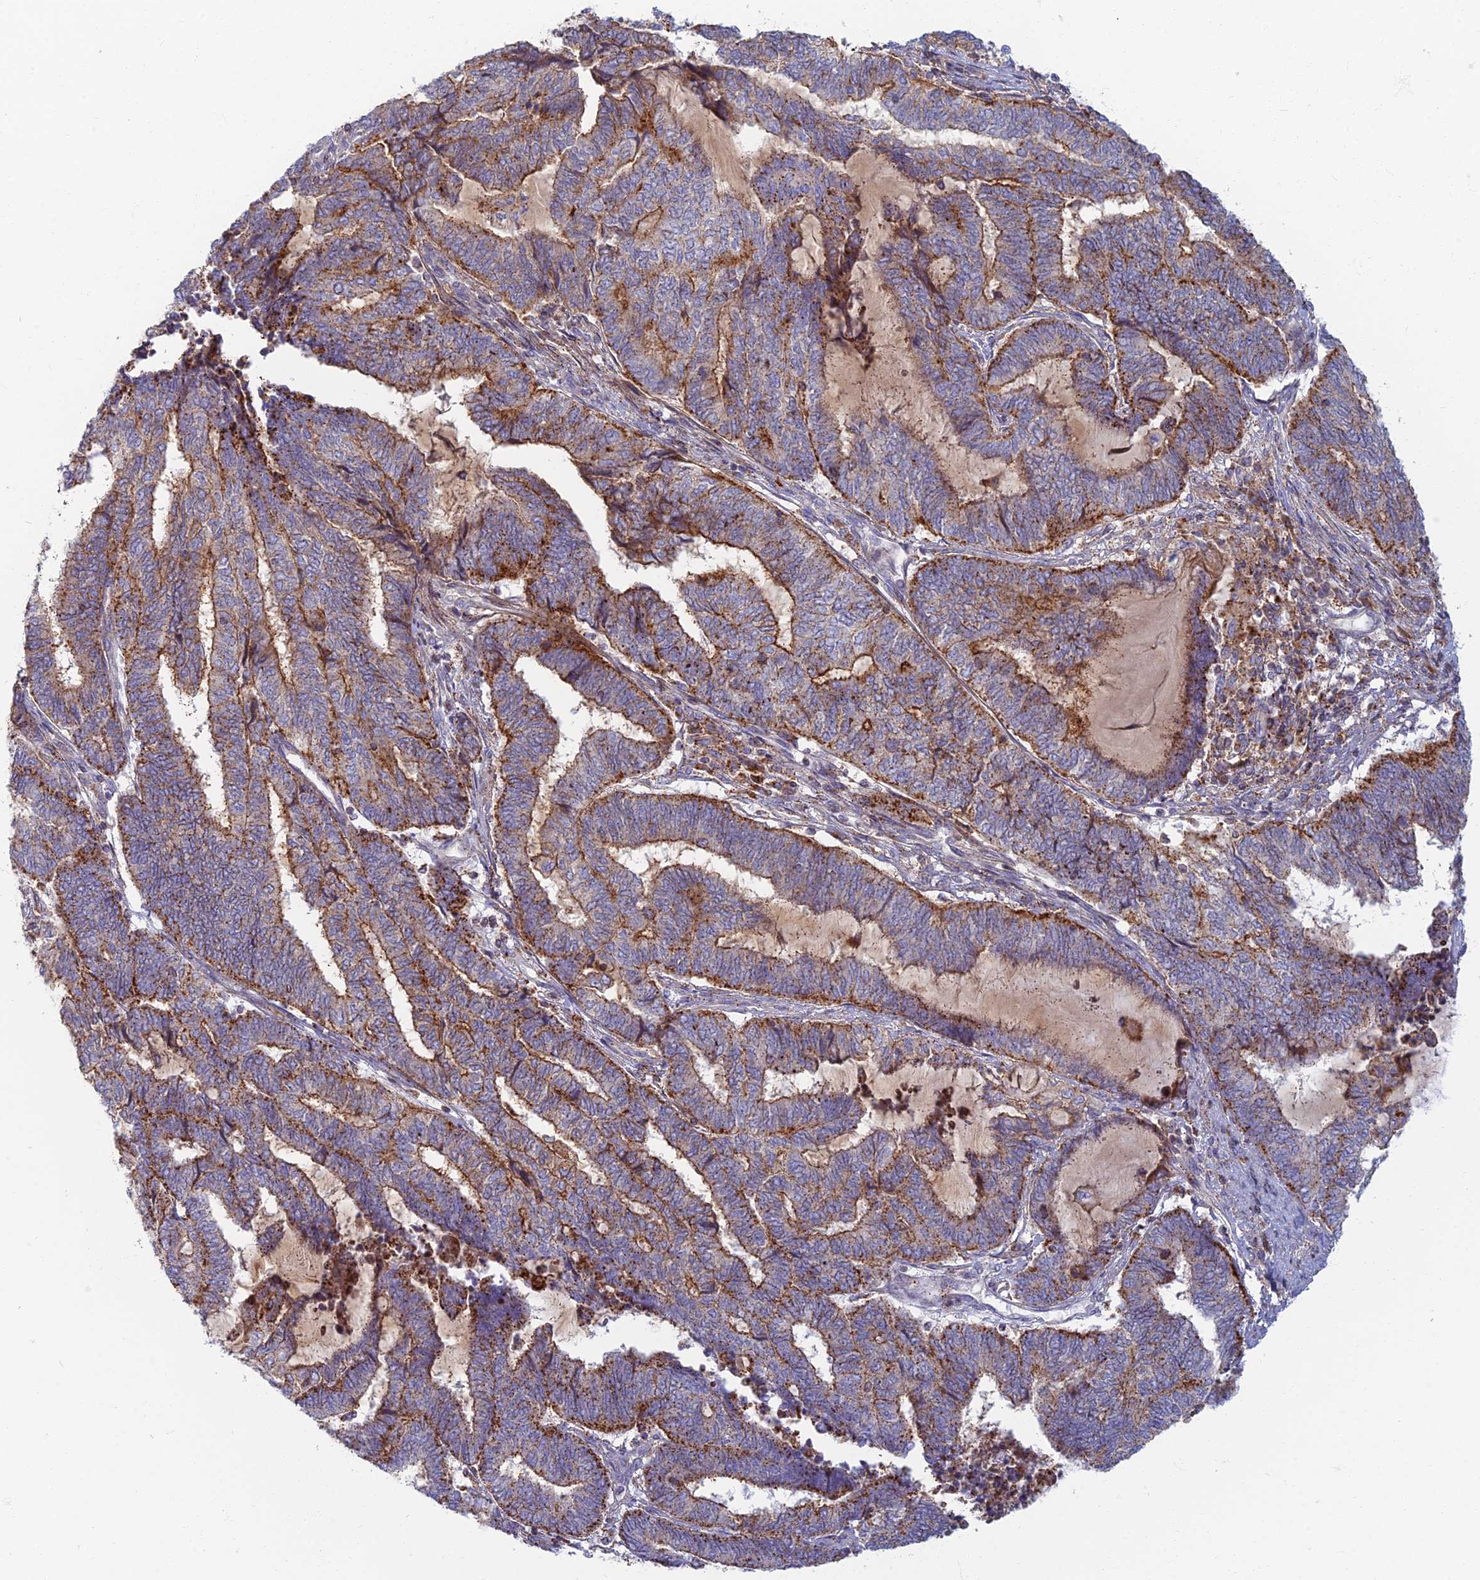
{"staining": {"intensity": "moderate", "quantity": ">75%", "location": "cytoplasmic/membranous"}, "tissue": "endometrial cancer", "cell_type": "Tumor cells", "image_type": "cancer", "snomed": [{"axis": "morphology", "description": "Adenocarcinoma, NOS"}, {"axis": "topography", "description": "Uterus"}, {"axis": "topography", "description": "Endometrium"}], "caption": "Moderate cytoplasmic/membranous staining is present in about >75% of tumor cells in endometrial adenocarcinoma.", "gene": "CHMP4B", "patient": {"sex": "female", "age": 70}}